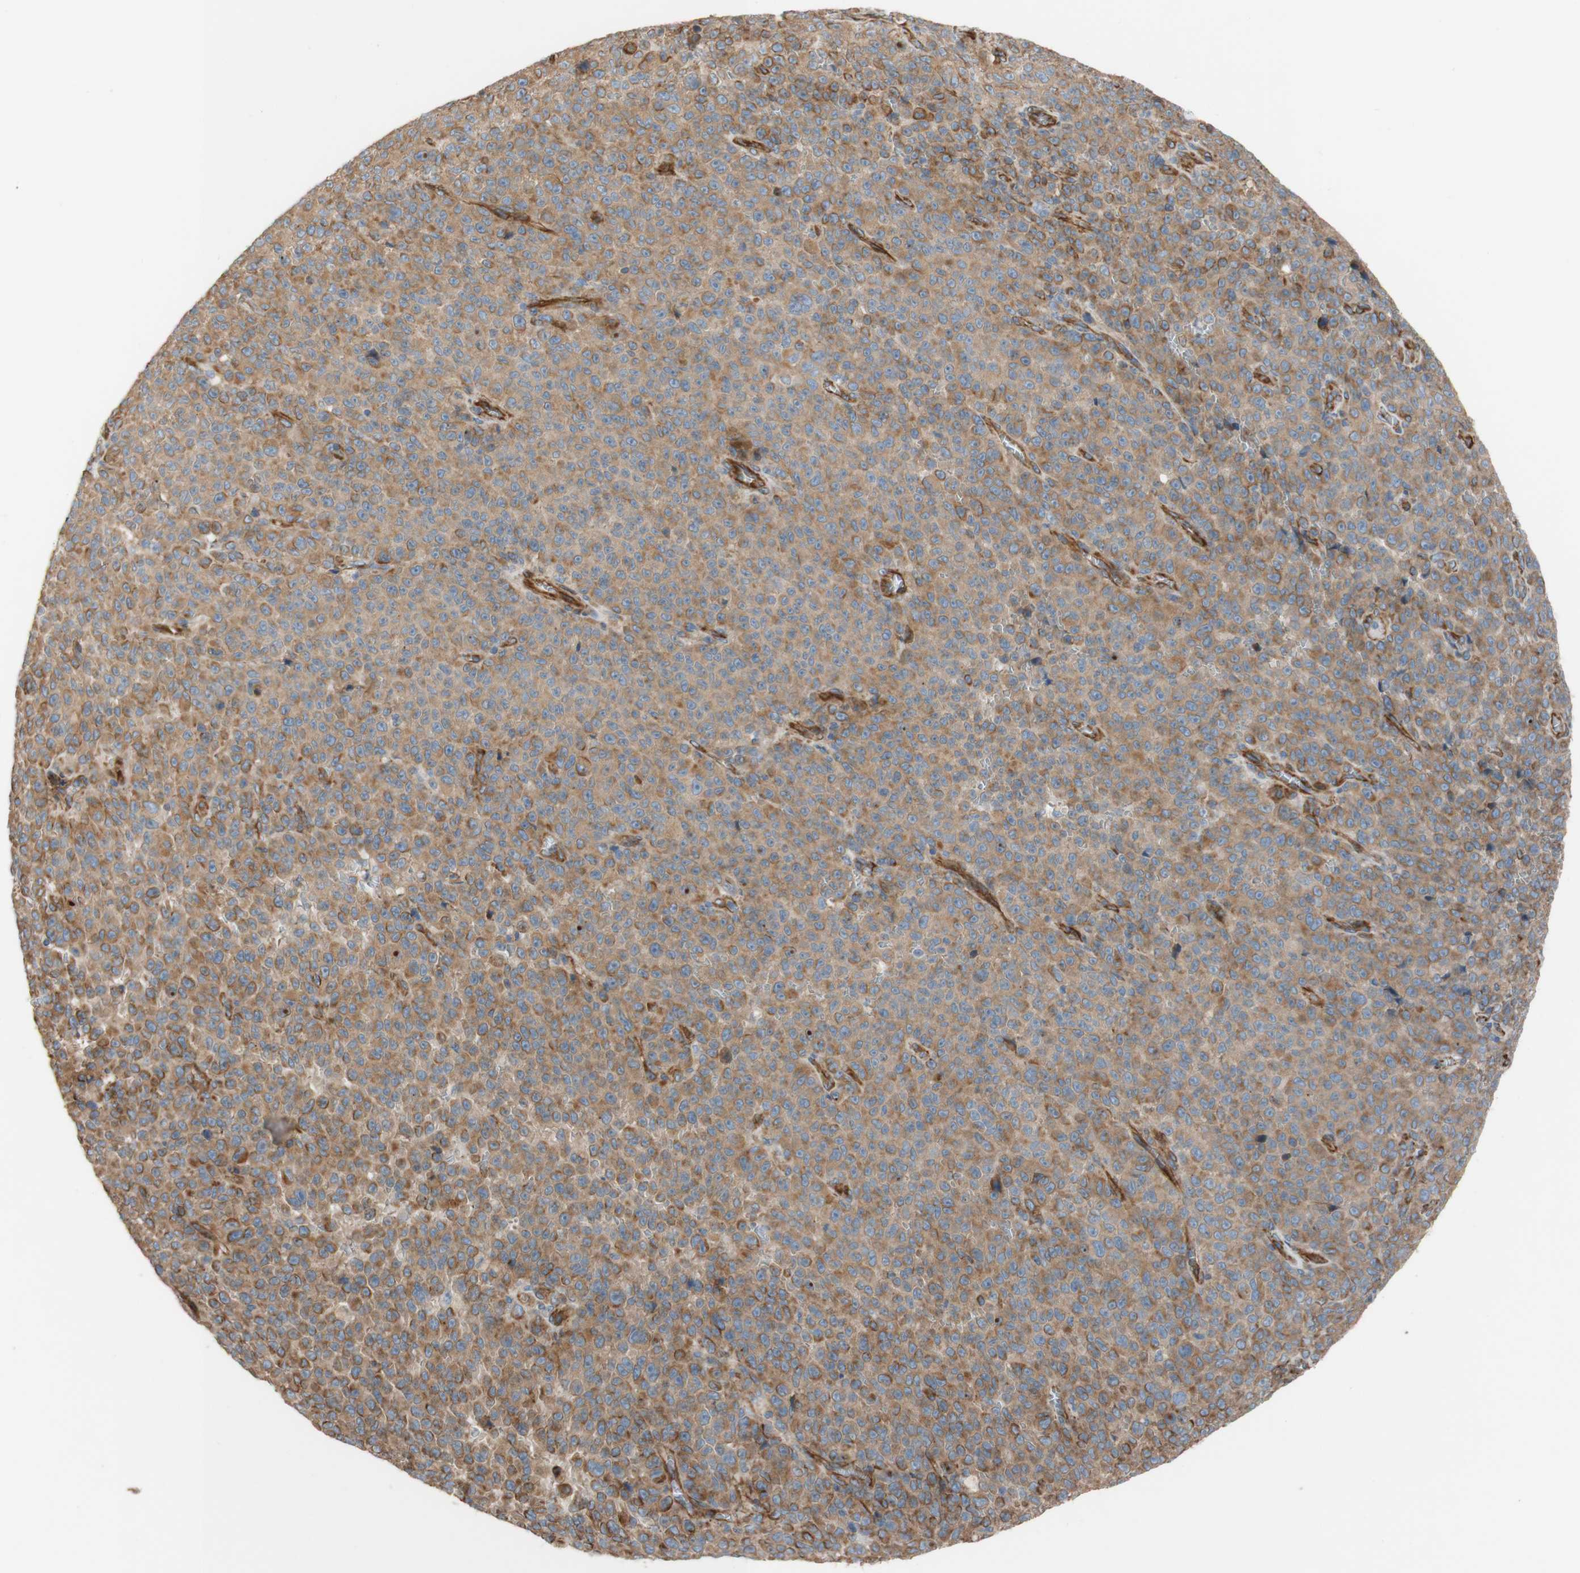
{"staining": {"intensity": "moderate", "quantity": ">75%", "location": "cytoplasmic/membranous"}, "tissue": "melanoma", "cell_type": "Tumor cells", "image_type": "cancer", "snomed": [{"axis": "morphology", "description": "Malignant melanoma, NOS"}, {"axis": "topography", "description": "Skin"}], "caption": "A high-resolution histopathology image shows IHC staining of melanoma, which demonstrates moderate cytoplasmic/membranous expression in approximately >75% of tumor cells.", "gene": "C1orf43", "patient": {"sex": "female", "age": 82}}